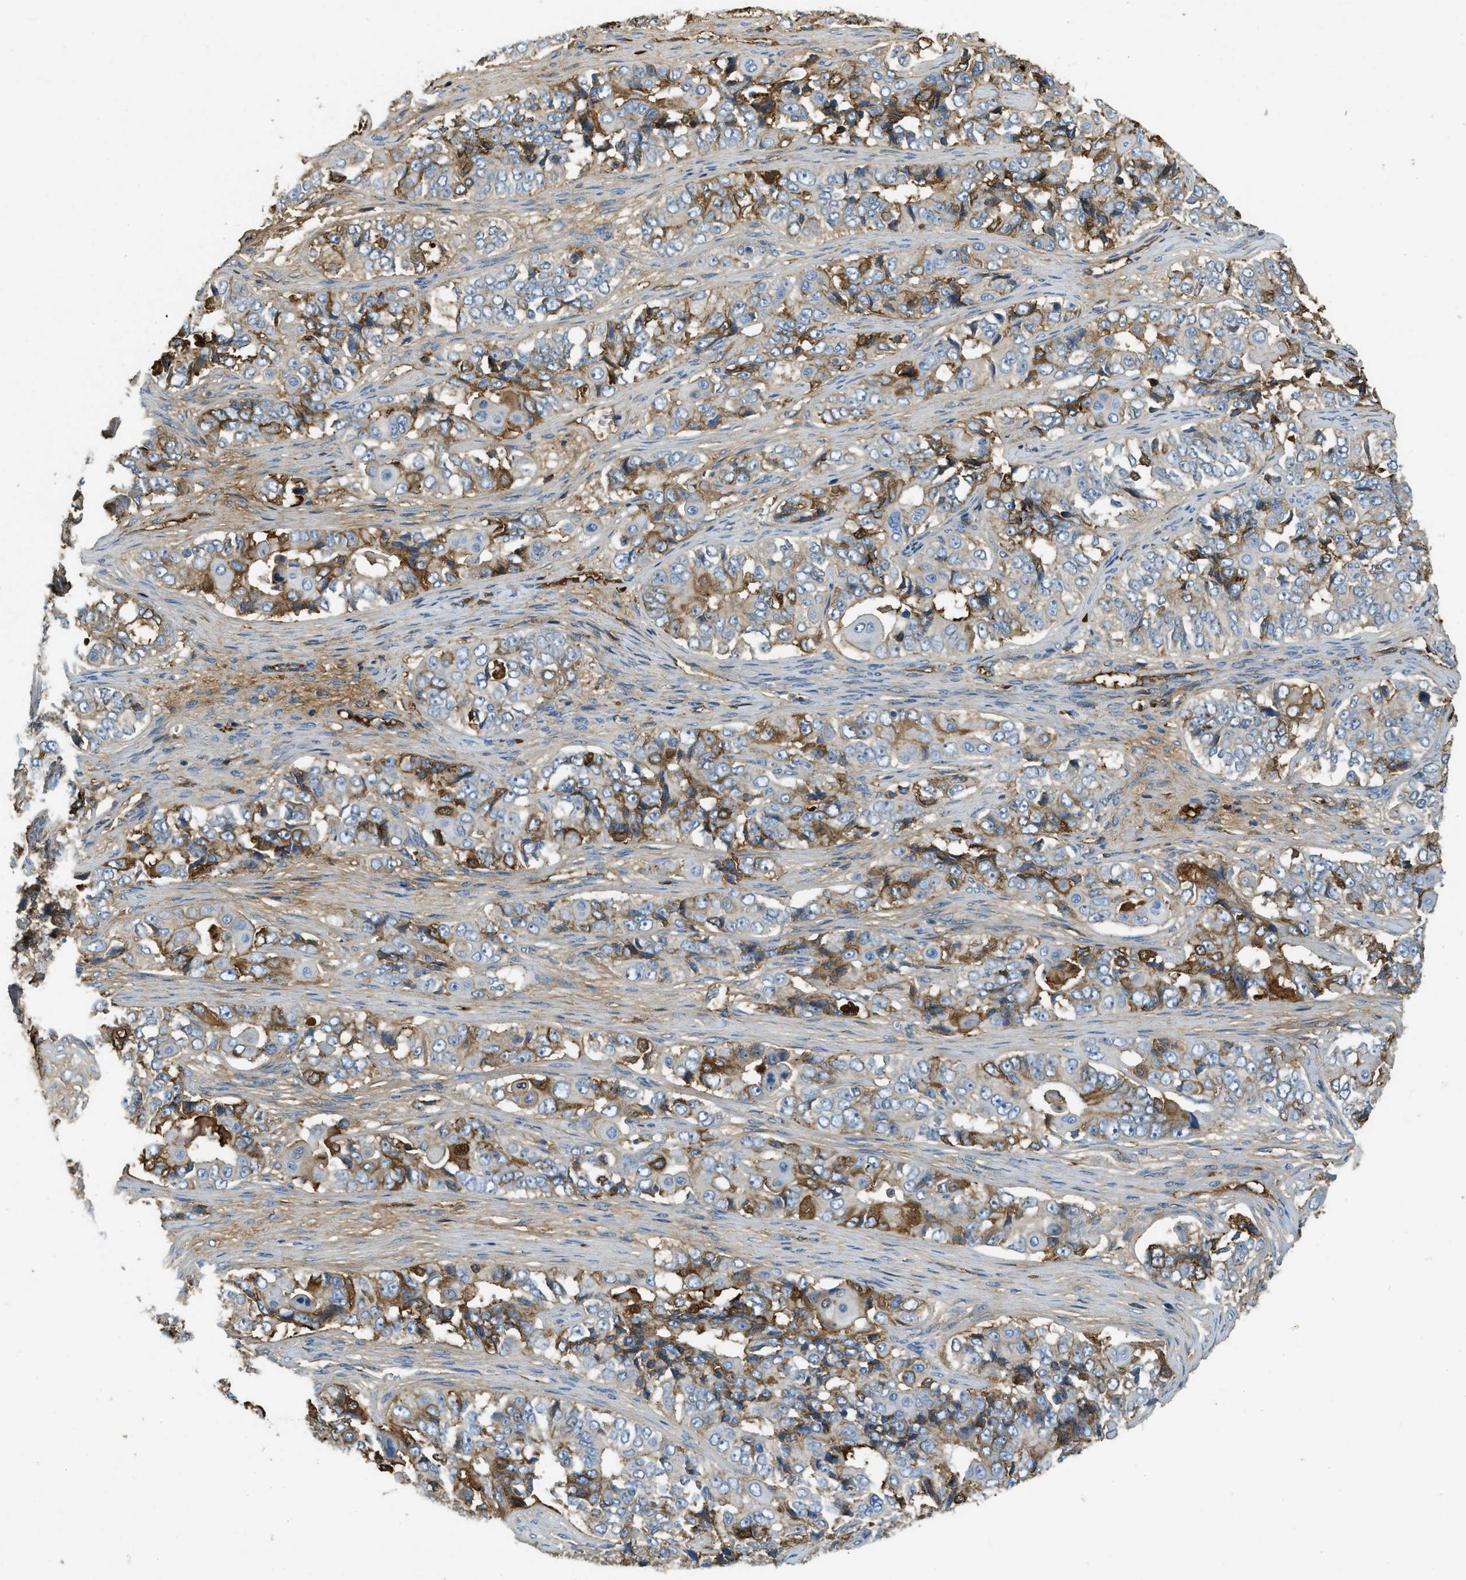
{"staining": {"intensity": "moderate", "quantity": "25%-75%", "location": "cytoplasmic/membranous"}, "tissue": "ovarian cancer", "cell_type": "Tumor cells", "image_type": "cancer", "snomed": [{"axis": "morphology", "description": "Carcinoma, endometroid"}, {"axis": "topography", "description": "Ovary"}], "caption": "High-magnification brightfield microscopy of ovarian cancer stained with DAB (3,3'-diaminobenzidine) (brown) and counterstained with hematoxylin (blue). tumor cells exhibit moderate cytoplasmic/membranous staining is present in about25%-75% of cells.", "gene": "PRTN3", "patient": {"sex": "female", "age": 51}}